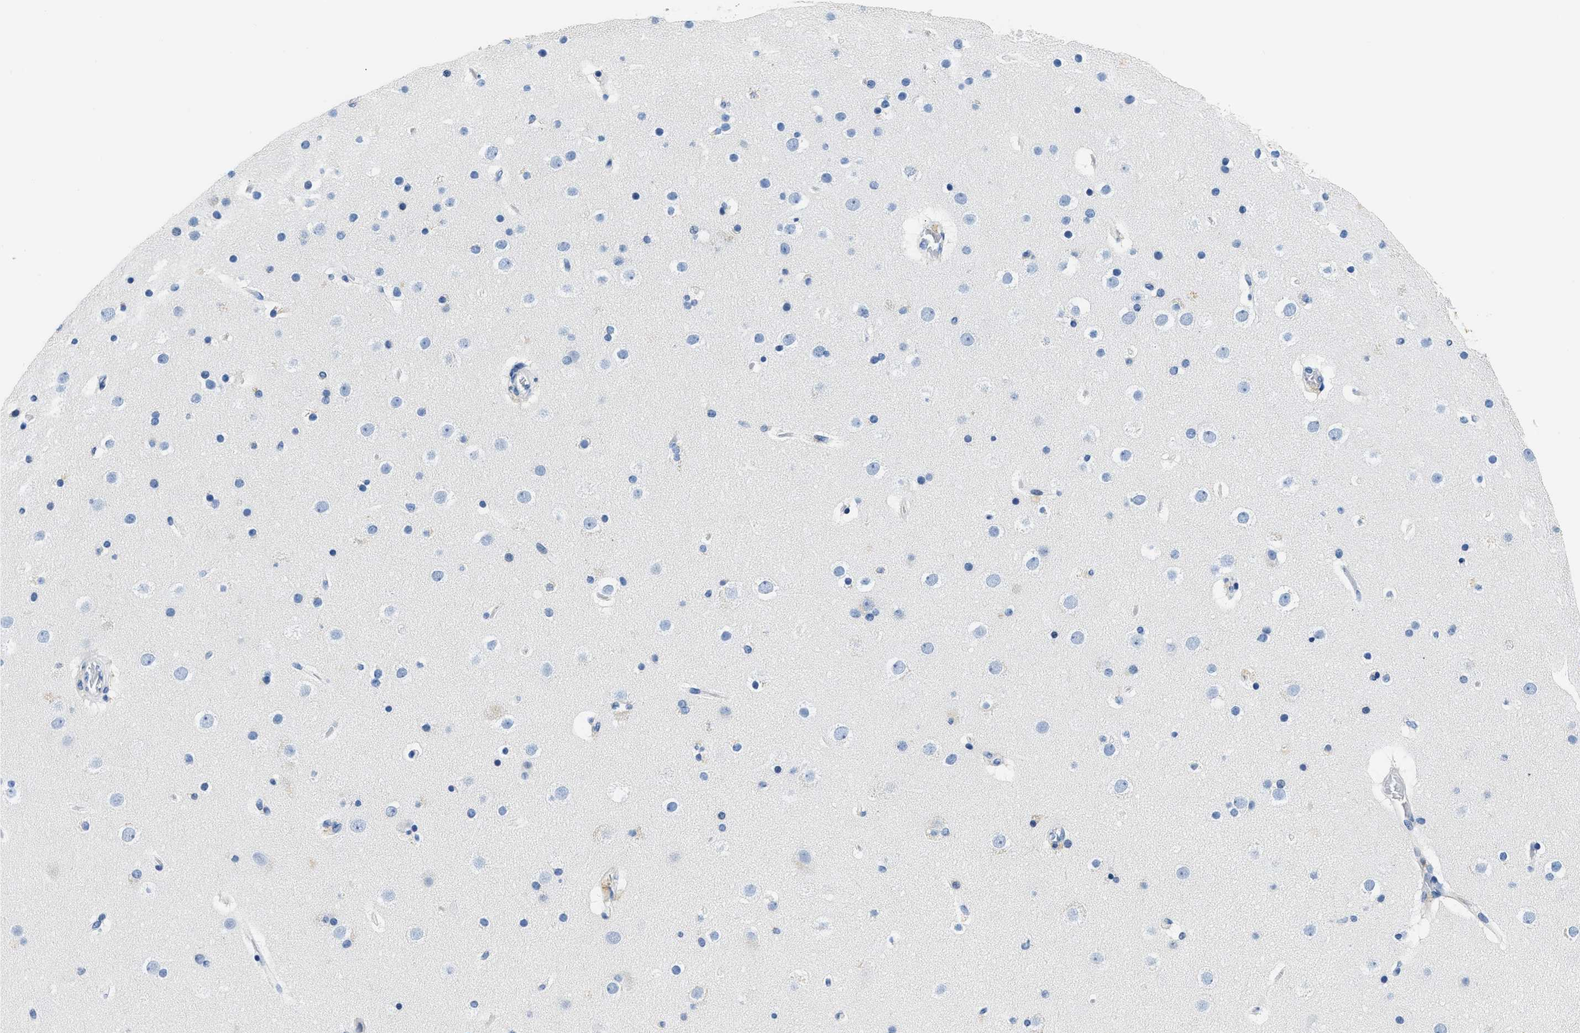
{"staining": {"intensity": "negative", "quantity": "none", "location": "none"}, "tissue": "cerebral cortex", "cell_type": "Endothelial cells", "image_type": "normal", "snomed": [{"axis": "morphology", "description": "Normal tissue, NOS"}, {"axis": "topography", "description": "Cerebral cortex"}], "caption": "Cerebral cortex stained for a protein using IHC exhibits no positivity endothelial cells.", "gene": "PCK2", "patient": {"sex": "male", "age": 57}}